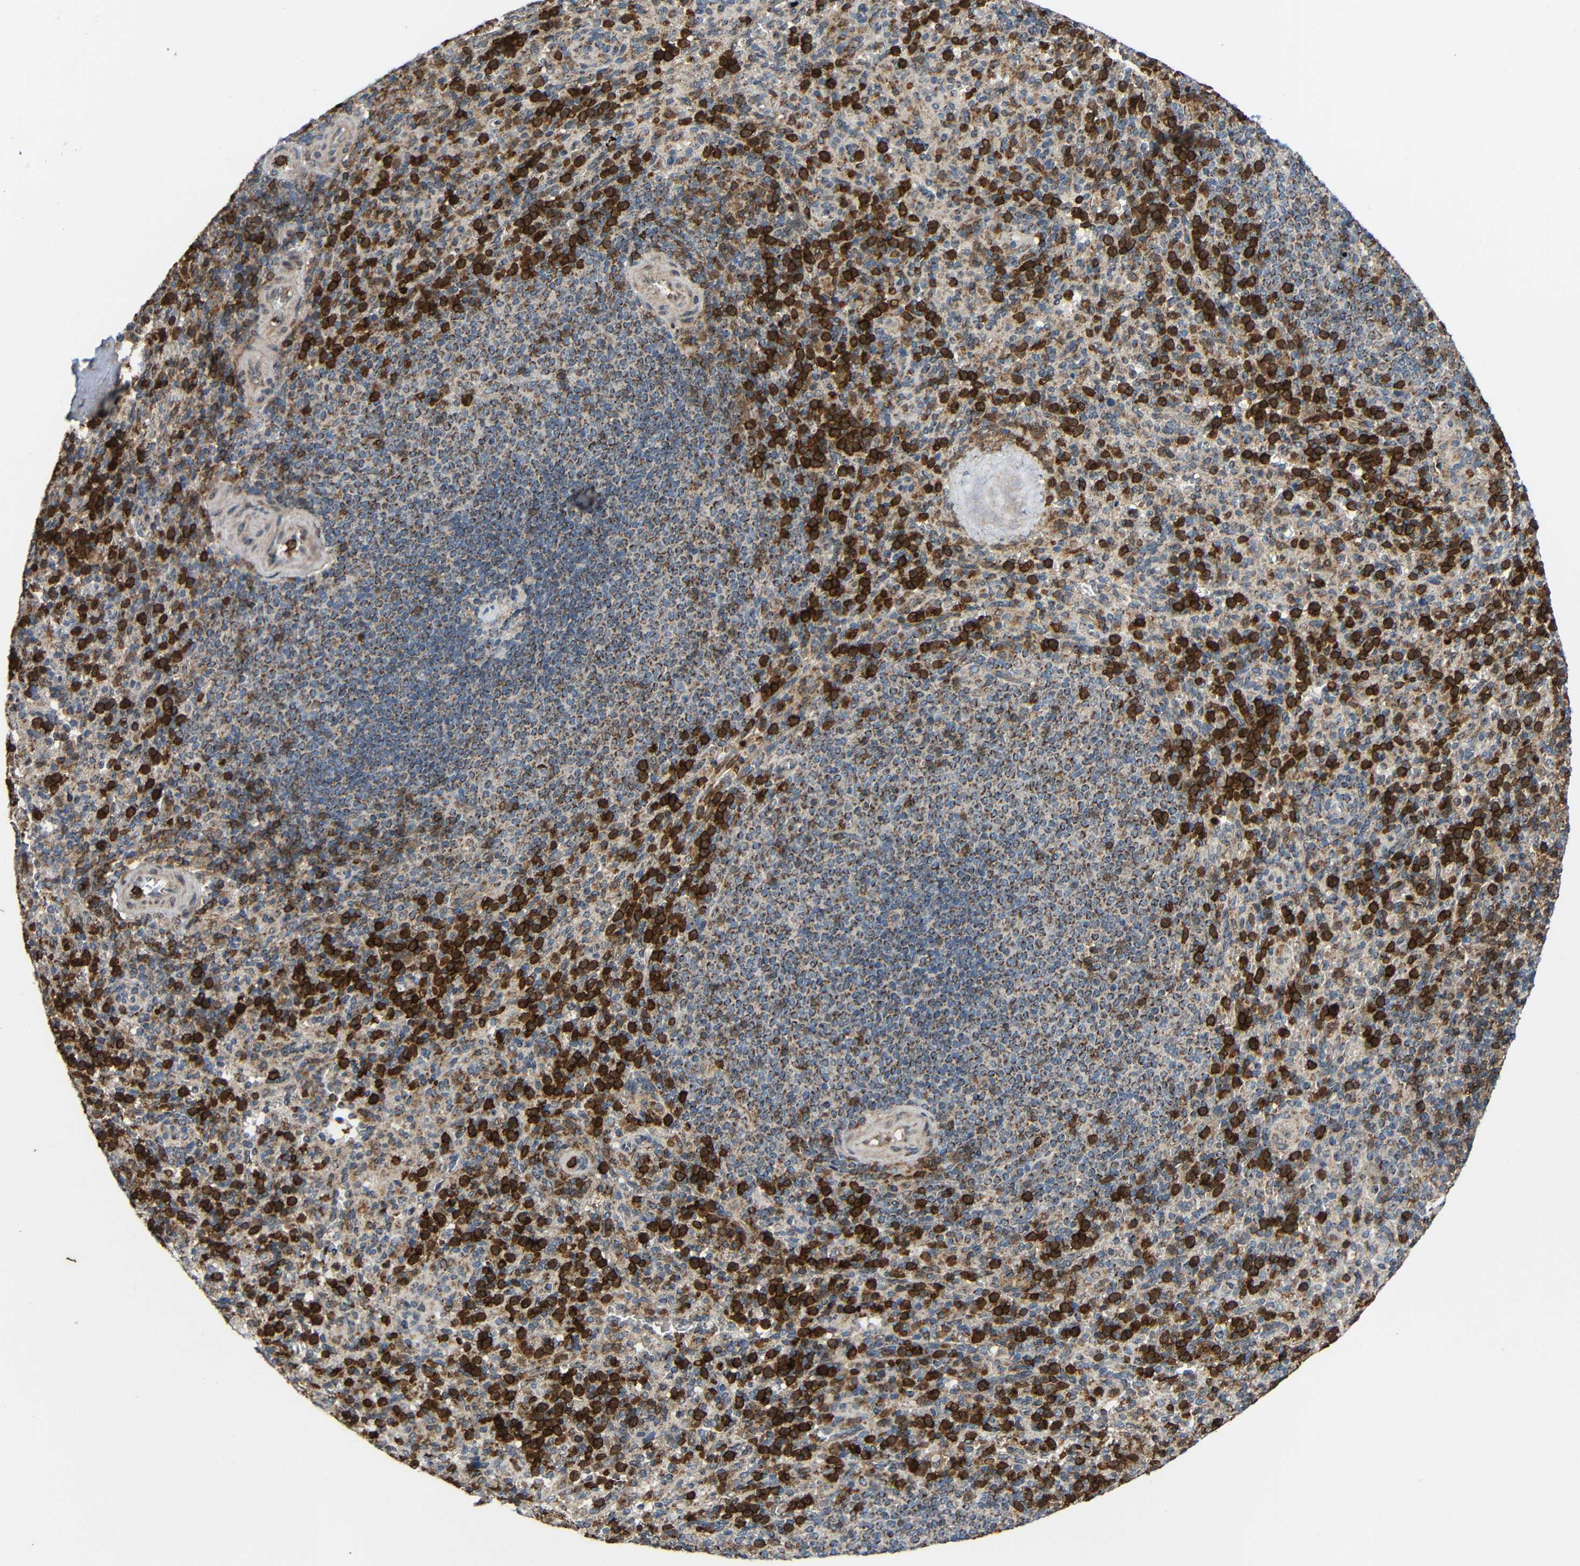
{"staining": {"intensity": "strong", "quantity": ">75%", "location": "cytoplasmic/membranous"}, "tissue": "spleen", "cell_type": "Cells in red pulp", "image_type": "normal", "snomed": [{"axis": "morphology", "description": "Normal tissue, NOS"}, {"axis": "topography", "description": "Spleen"}], "caption": "Human spleen stained with a brown dye demonstrates strong cytoplasmic/membranous positive expression in approximately >75% of cells in red pulp.", "gene": "C1GALT1", "patient": {"sex": "male", "age": 36}}